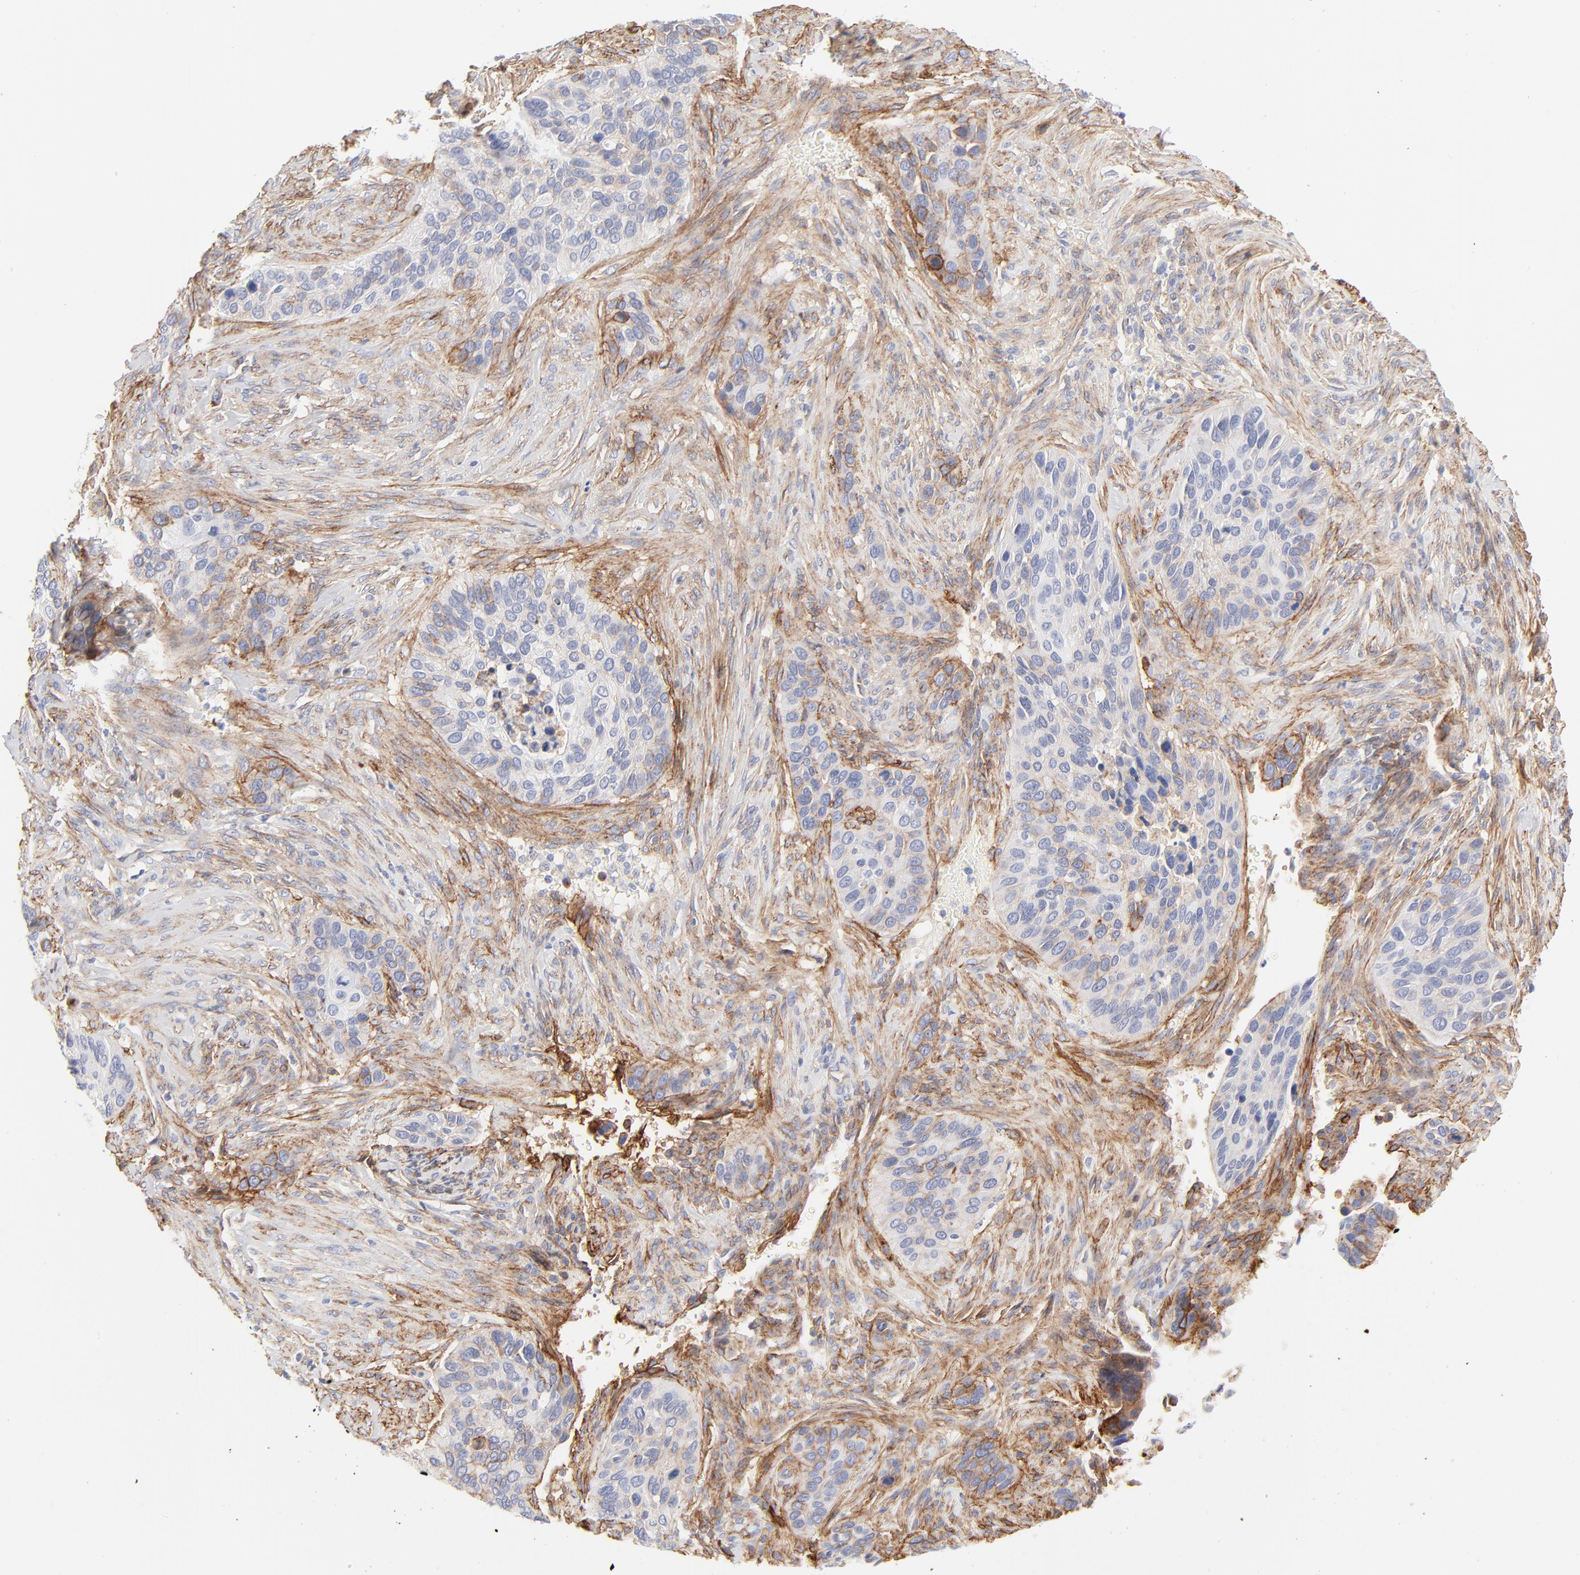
{"staining": {"intensity": "negative", "quantity": "none", "location": "none"}, "tissue": "cervical cancer", "cell_type": "Tumor cells", "image_type": "cancer", "snomed": [{"axis": "morphology", "description": "Adenocarcinoma, NOS"}, {"axis": "topography", "description": "Cervix"}], "caption": "Tumor cells show no significant protein staining in adenocarcinoma (cervical).", "gene": "ITGA5", "patient": {"sex": "female", "age": 29}}